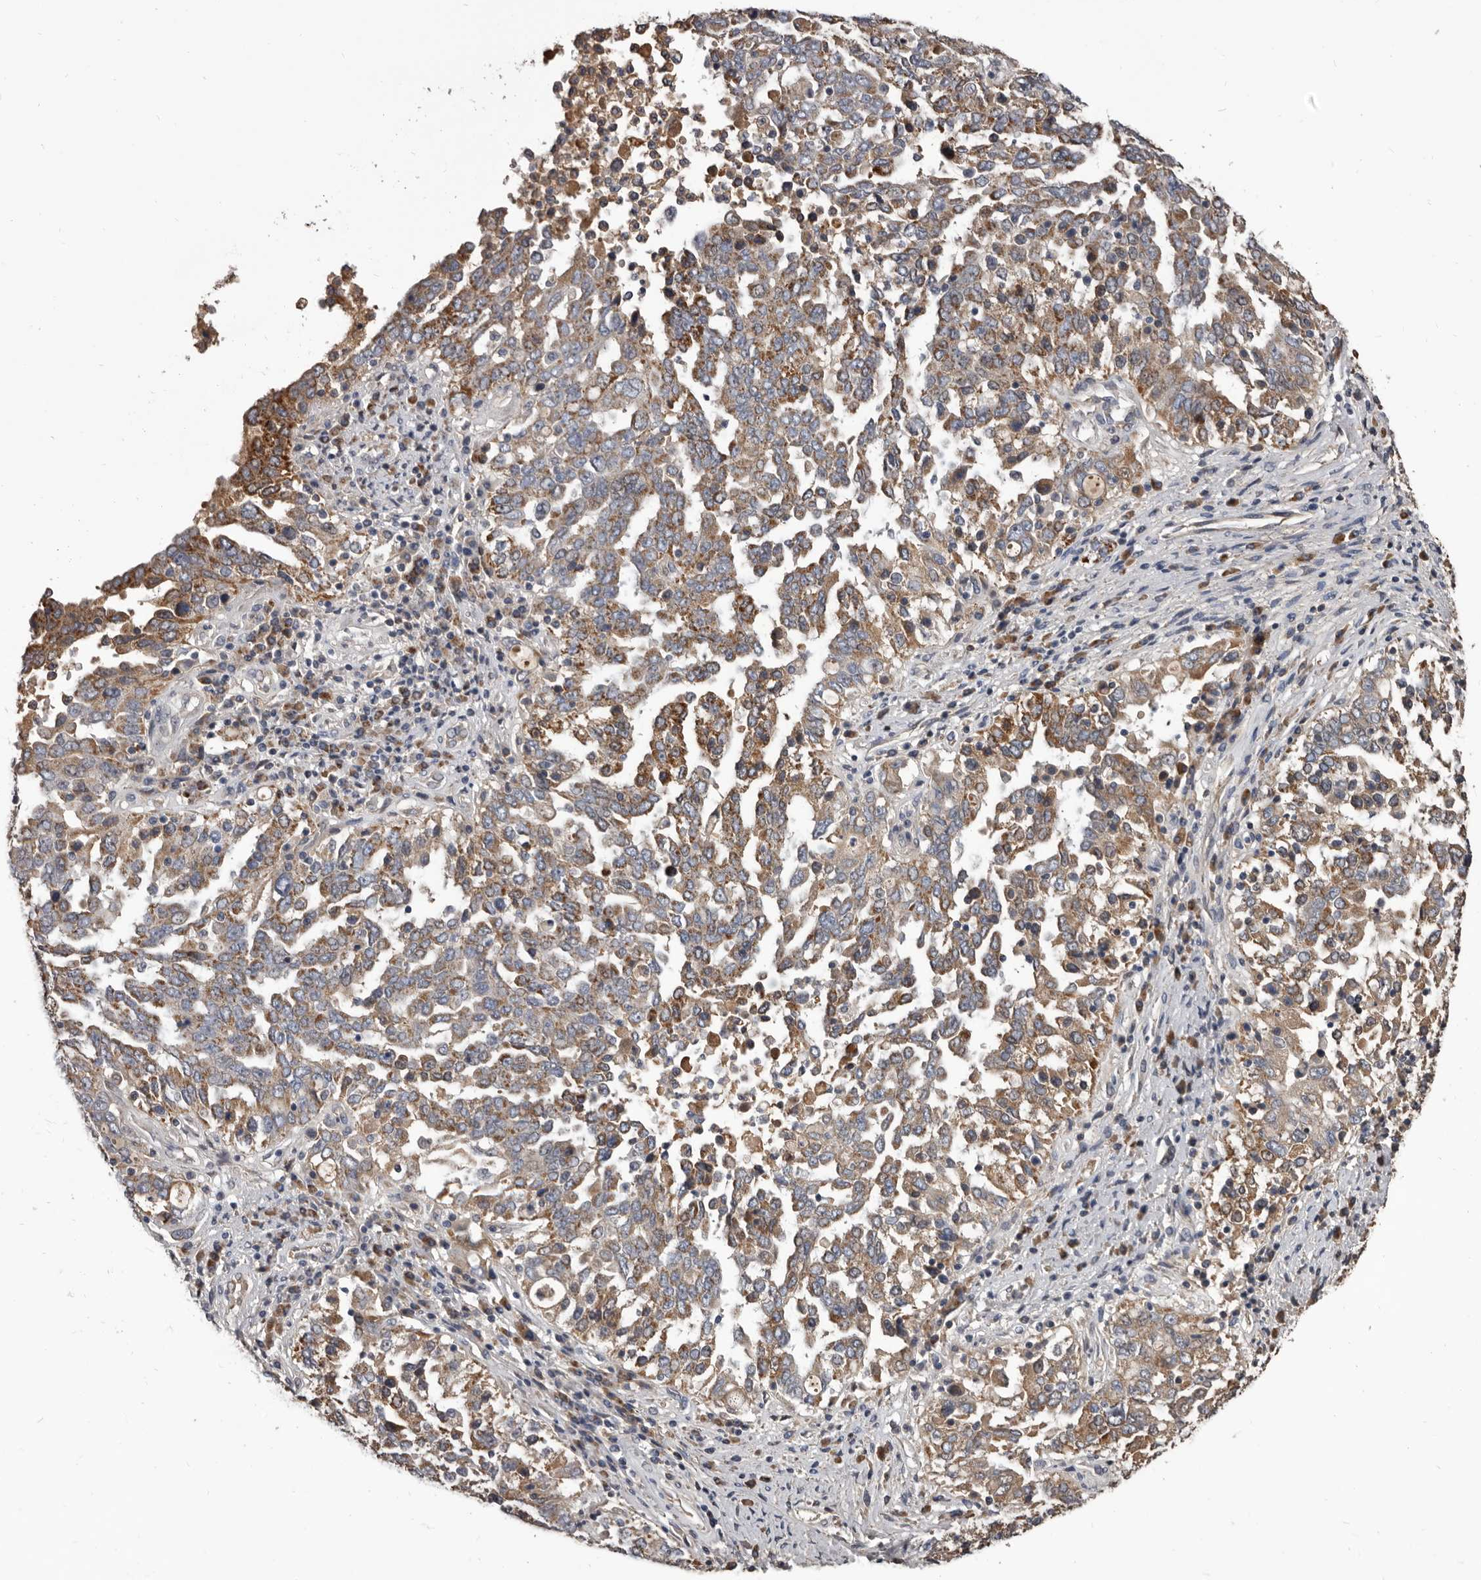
{"staining": {"intensity": "moderate", "quantity": ">75%", "location": "cytoplasmic/membranous"}, "tissue": "ovarian cancer", "cell_type": "Tumor cells", "image_type": "cancer", "snomed": [{"axis": "morphology", "description": "Carcinoma, endometroid"}, {"axis": "topography", "description": "Ovary"}], "caption": "Tumor cells exhibit medium levels of moderate cytoplasmic/membranous staining in about >75% of cells in ovarian endometroid carcinoma. The staining is performed using DAB (3,3'-diaminobenzidine) brown chromogen to label protein expression. The nuclei are counter-stained blue using hematoxylin.", "gene": "ALDH5A1", "patient": {"sex": "female", "age": 62}}